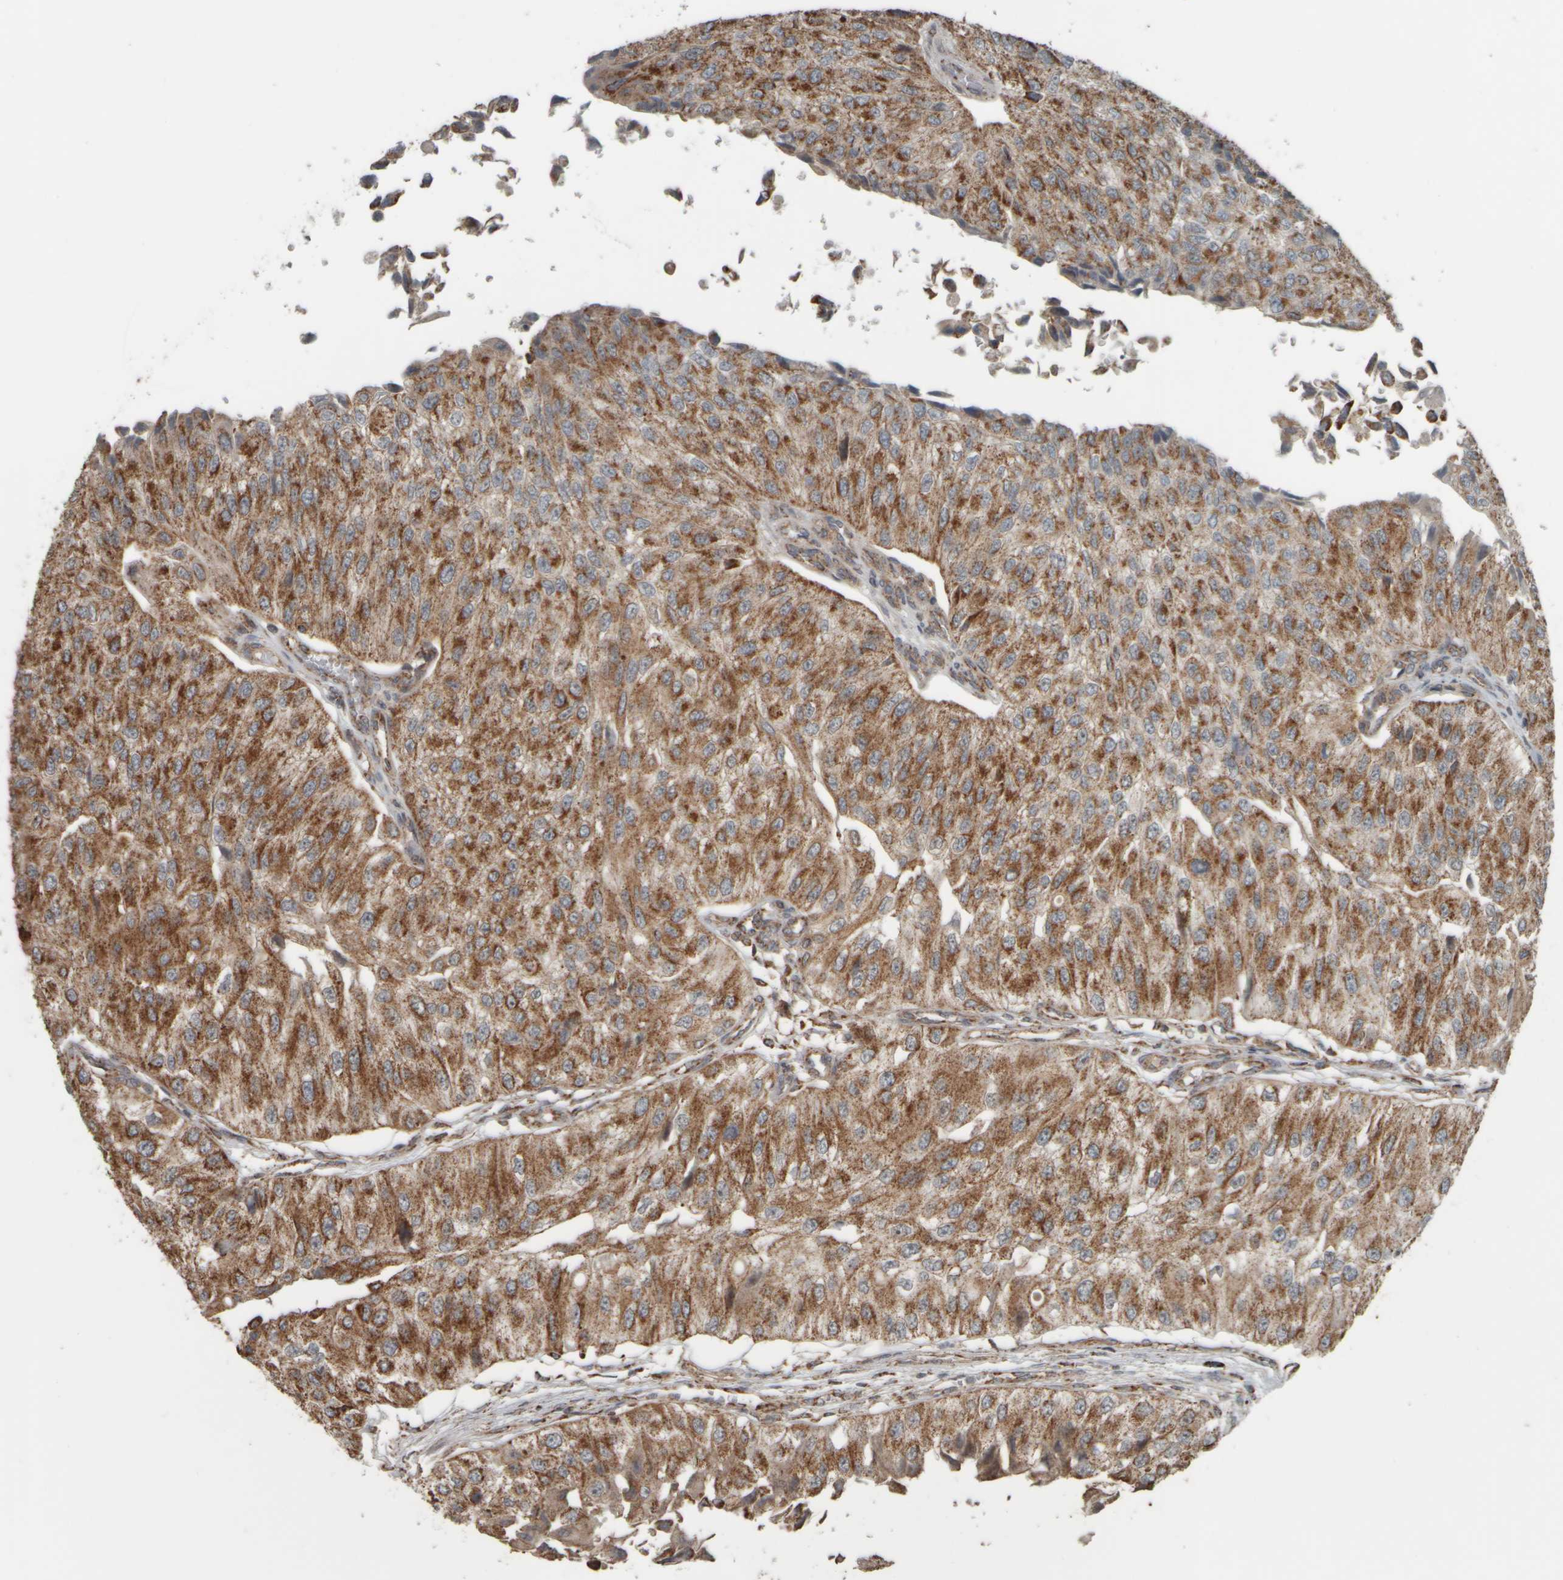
{"staining": {"intensity": "strong", "quantity": ">75%", "location": "cytoplasmic/membranous"}, "tissue": "urothelial cancer", "cell_type": "Tumor cells", "image_type": "cancer", "snomed": [{"axis": "morphology", "description": "Urothelial carcinoma, High grade"}, {"axis": "topography", "description": "Kidney"}, {"axis": "topography", "description": "Urinary bladder"}], "caption": "Urothelial cancer stained with a protein marker shows strong staining in tumor cells.", "gene": "APBB2", "patient": {"sex": "male", "age": 77}}